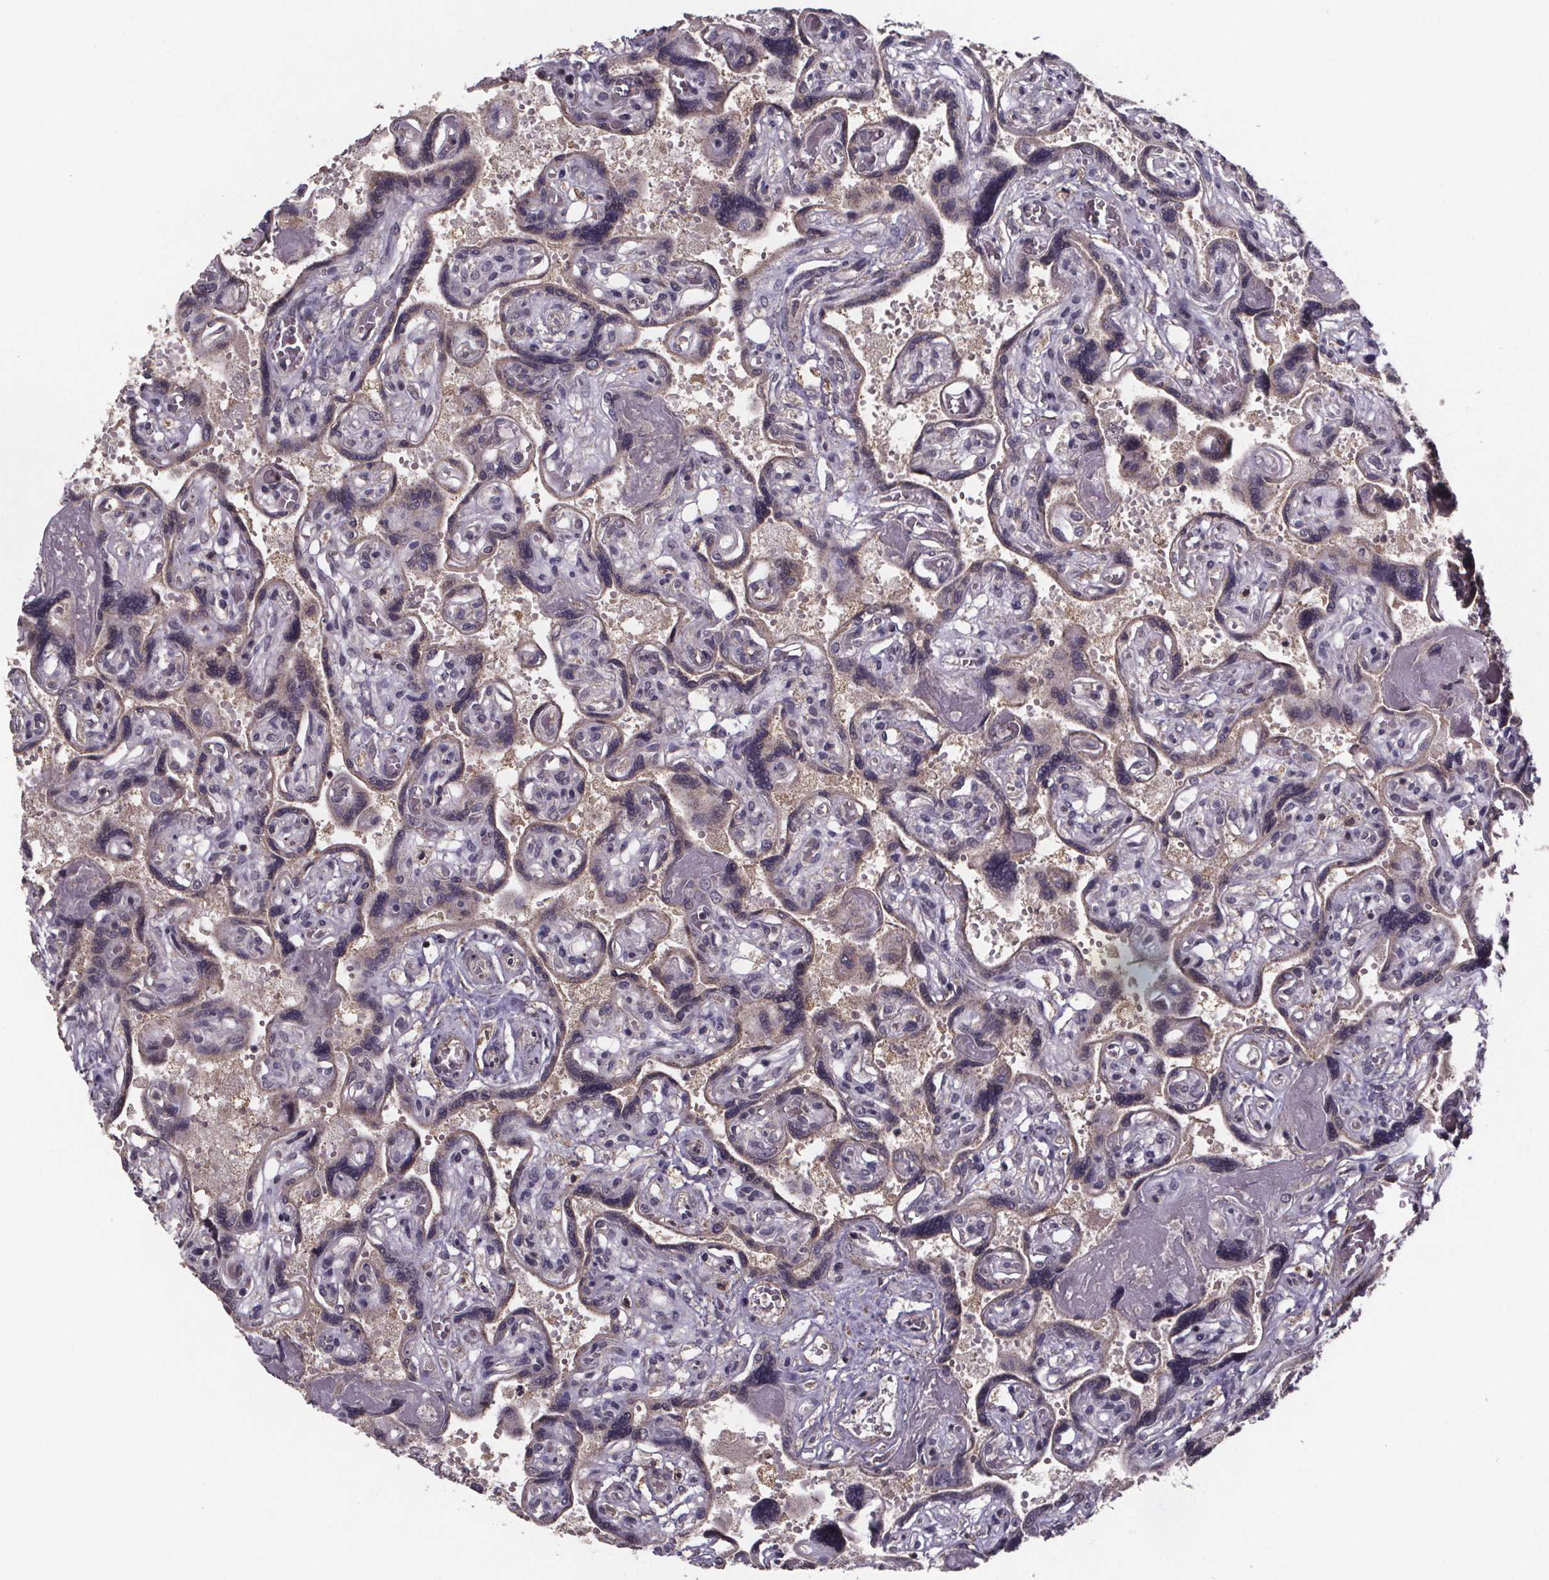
{"staining": {"intensity": "negative", "quantity": "none", "location": "none"}, "tissue": "placenta", "cell_type": "Decidual cells", "image_type": "normal", "snomed": [{"axis": "morphology", "description": "Normal tissue, NOS"}, {"axis": "topography", "description": "Placenta"}], "caption": "This is an IHC image of benign placenta. There is no staining in decidual cells.", "gene": "PALLD", "patient": {"sex": "female", "age": 32}}